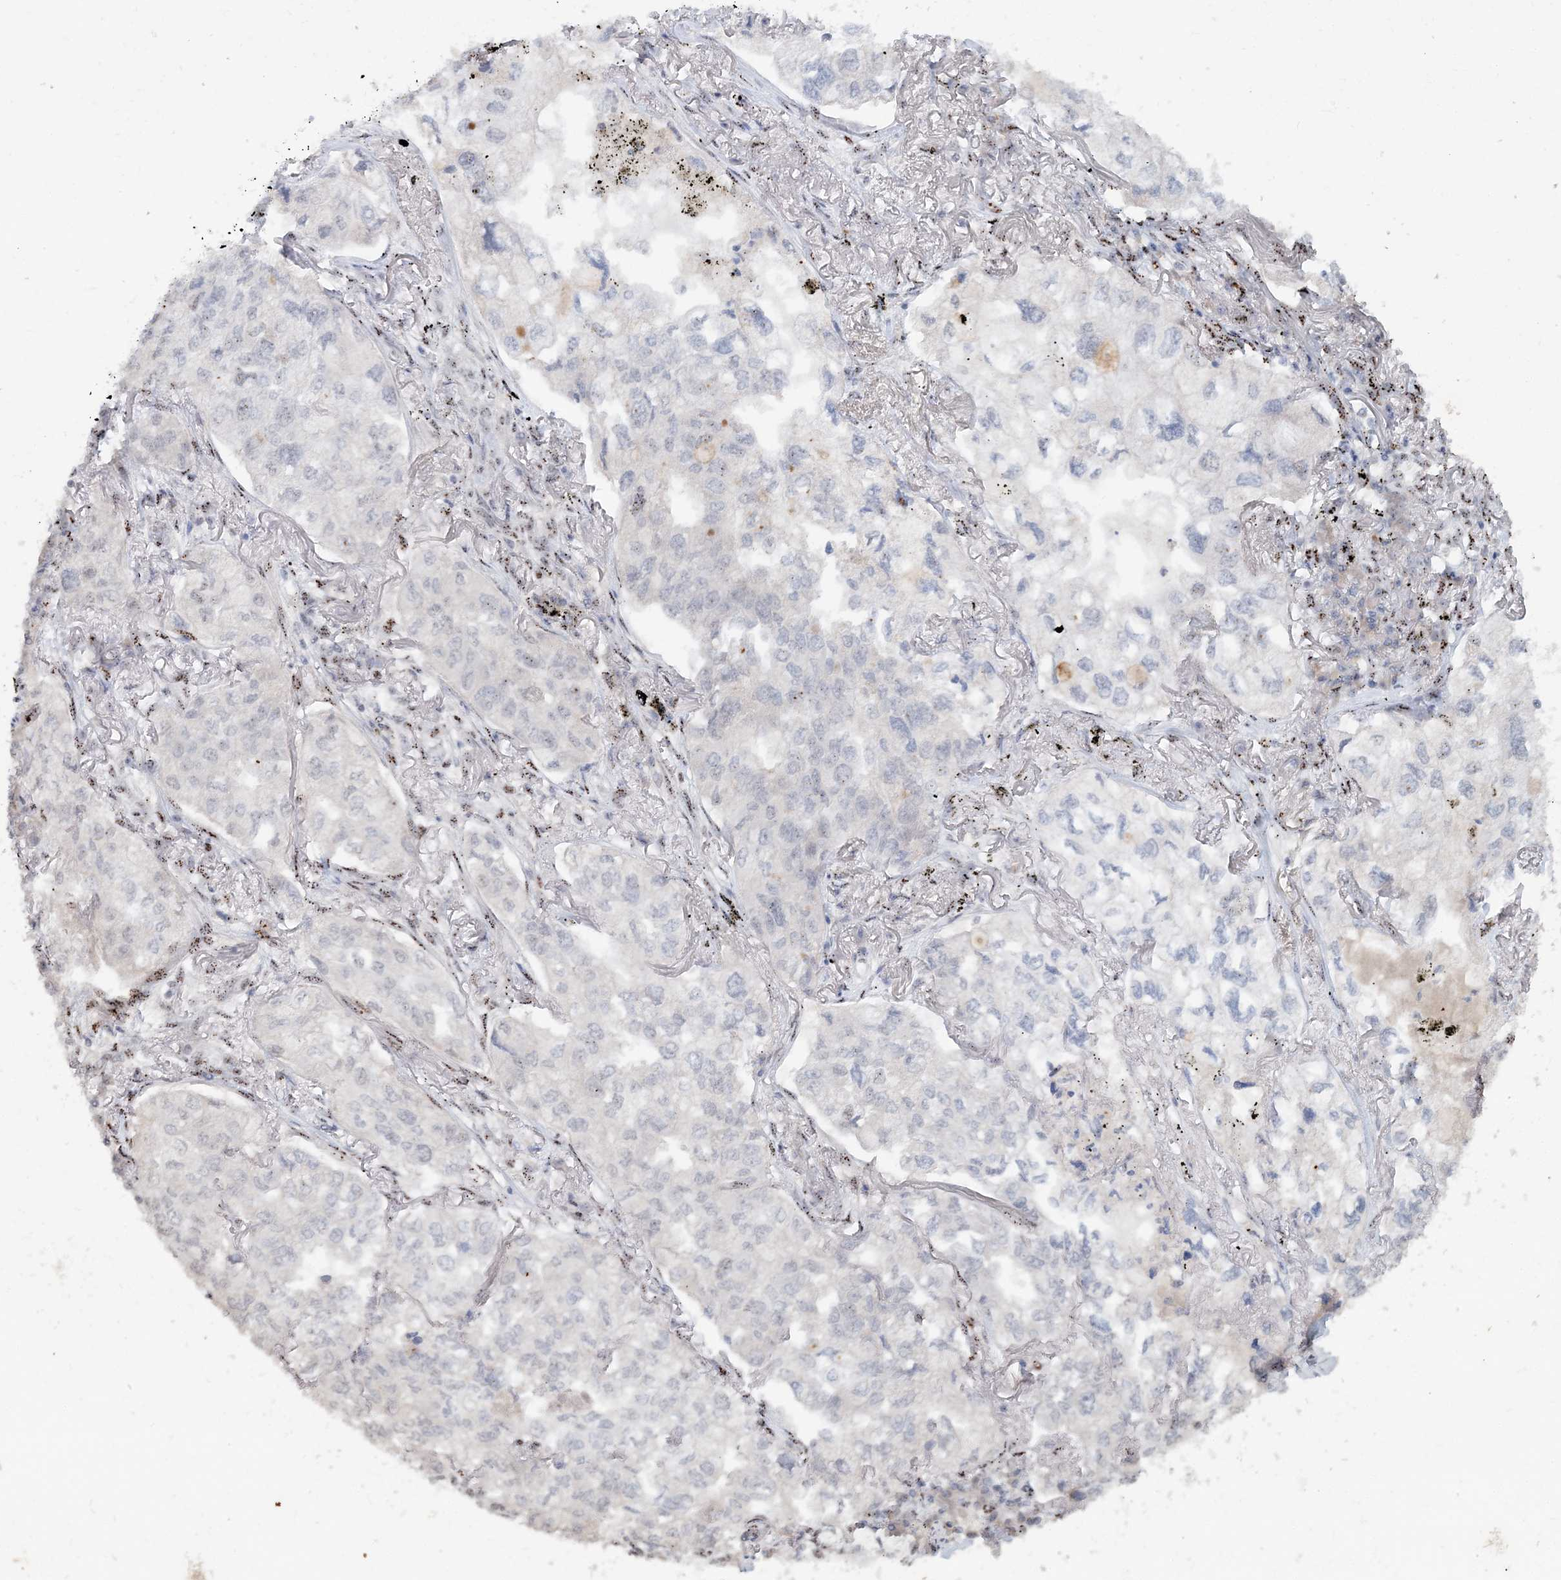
{"staining": {"intensity": "negative", "quantity": "none", "location": "none"}, "tissue": "lung cancer", "cell_type": "Tumor cells", "image_type": "cancer", "snomed": [{"axis": "morphology", "description": "Adenocarcinoma, NOS"}, {"axis": "topography", "description": "Lung"}], "caption": "High magnification brightfield microscopy of lung cancer stained with DAB (brown) and counterstained with hematoxylin (blue): tumor cells show no significant expression.", "gene": "GIN1", "patient": {"sex": "male", "age": 65}}